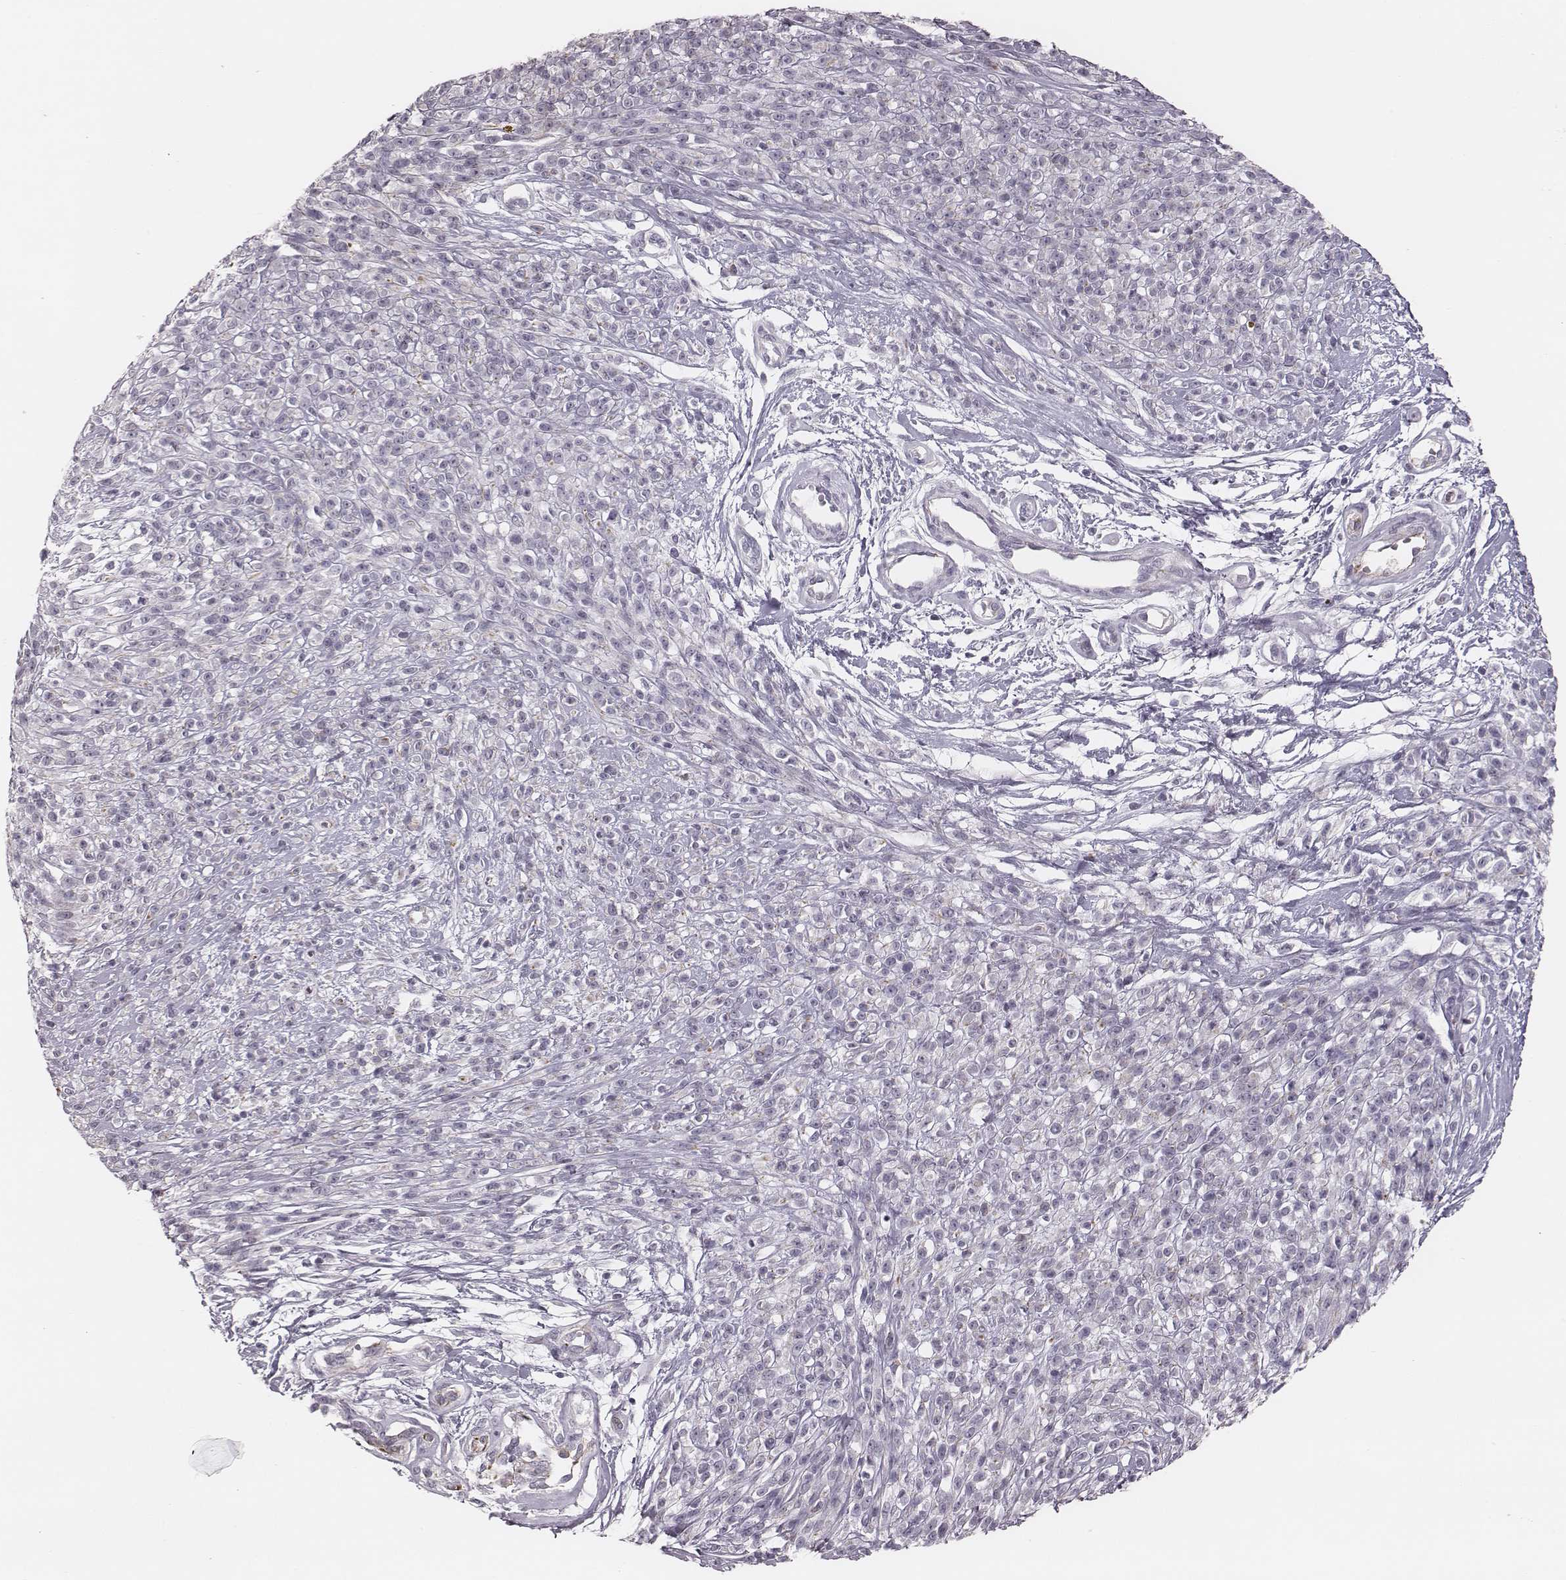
{"staining": {"intensity": "negative", "quantity": "none", "location": "none"}, "tissue": "melanoma", "cell_type": "Tumor cells", "image_type": "cancer", "snomed": [{"axis": "morphology", "description": "Malignant melanoma, NOS"}, {"axis": "topography", "description": "Skin"}, {"axis": "topography", "description": "Skin of trunk"}], "caption": "Human melanoma stained for a protein using immunohistochemistry (IHC) exhibits no staining in tumor cells.", "gene": "SPA17", "patient": {"sex": "male", "age": 74}}